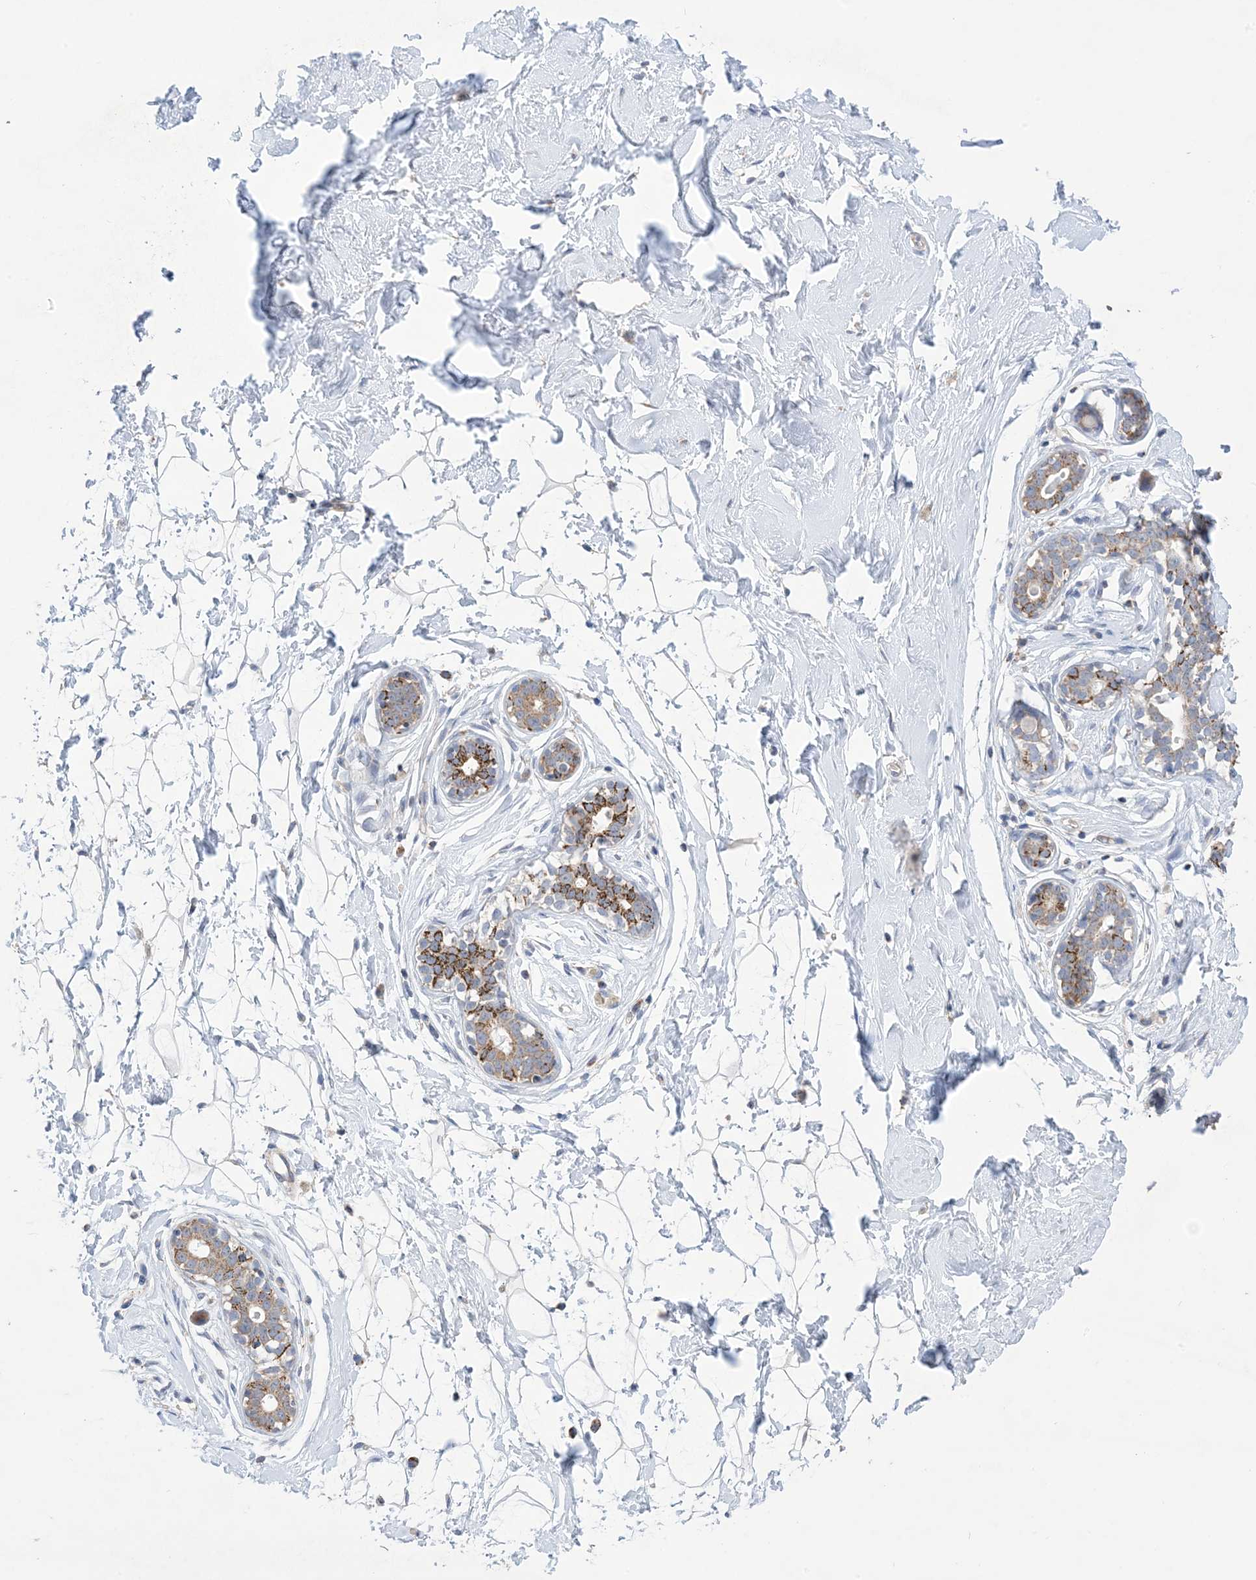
{"staining": {"intensity": "negative", "quantity": "none", "location": "none"}, "tissue": "breast", "cell_type": "Adipocytes", "image_type": "normal", "snomed": [{"axis": "morphology", "description": "Normal tissue, NOS"}, {"axis": "morphology", "description": "Adenoma, NOS"}, {"axis": "topography", "description": "Breast"}], "caption": "Protein analysis of unremarkable breast reveals no significant positivity in adipocytes.", "gene": "CLEC16A", "patient": {"sex": "female", "age": 23}}